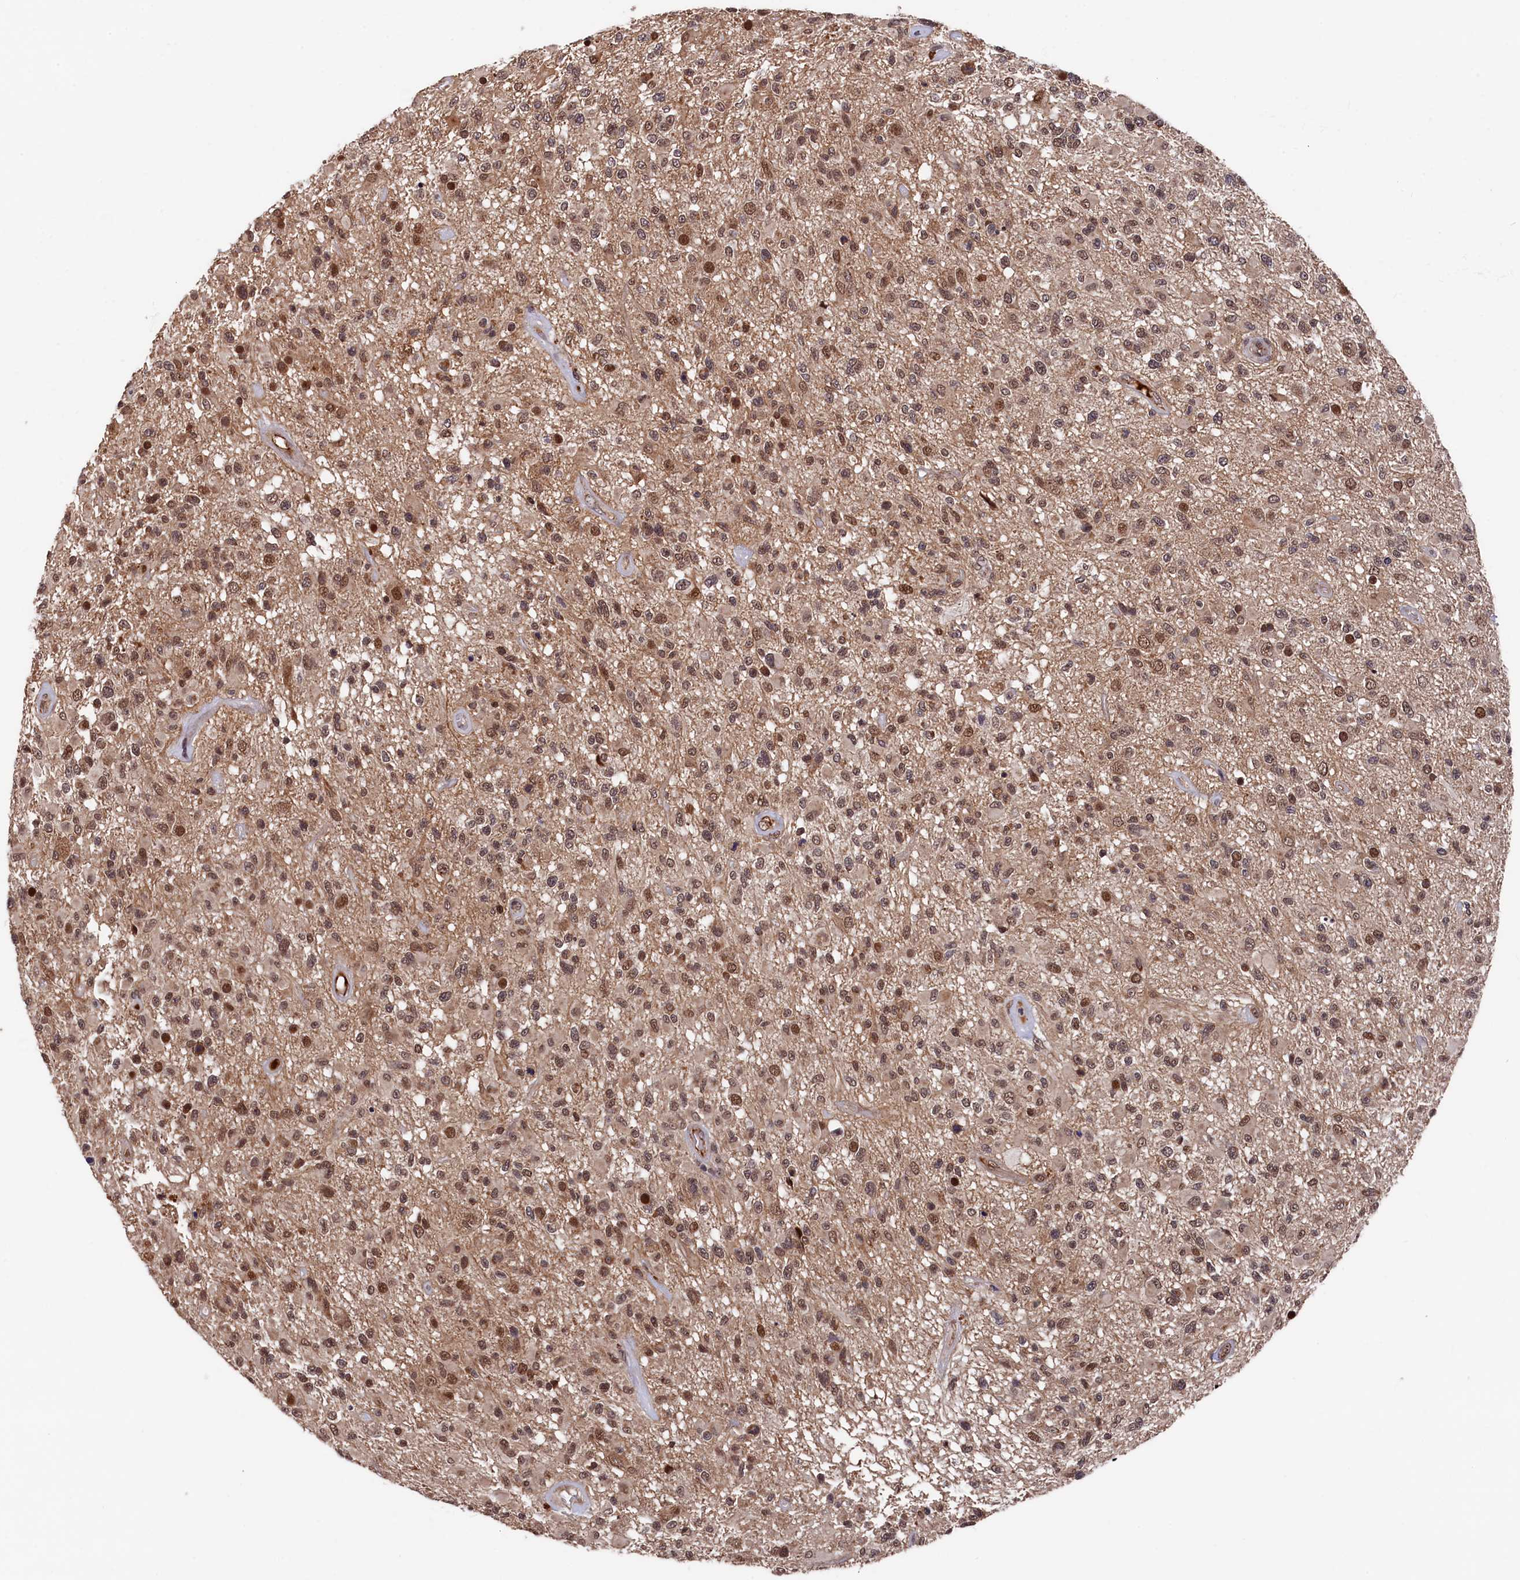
{"staining": {"intensity": "moderate", "quantity": ">75%", "location": "cytoplasmic/membranous,nuclear"}, "tissue": "glioma", "cell_type": "Tumor cells", "image_type": "cancer", "snomed": [{"axis": "morphology", "description": "Glioma, malignant, High grade"}, {"axis": "morphology", "description": "Glioblastoma, NOS"}, {"axis": "topography", "description": "Brain"}], "caption": "There is medium levels of moderate cytoplasmic/membranous and nuclear positivity in tumor cells of malignant high-grade glioma, as demonstrated by immunohistochemical staining (brown color).", "gene": "CLPX", "patient": {"sex": "male", "age": 60}}